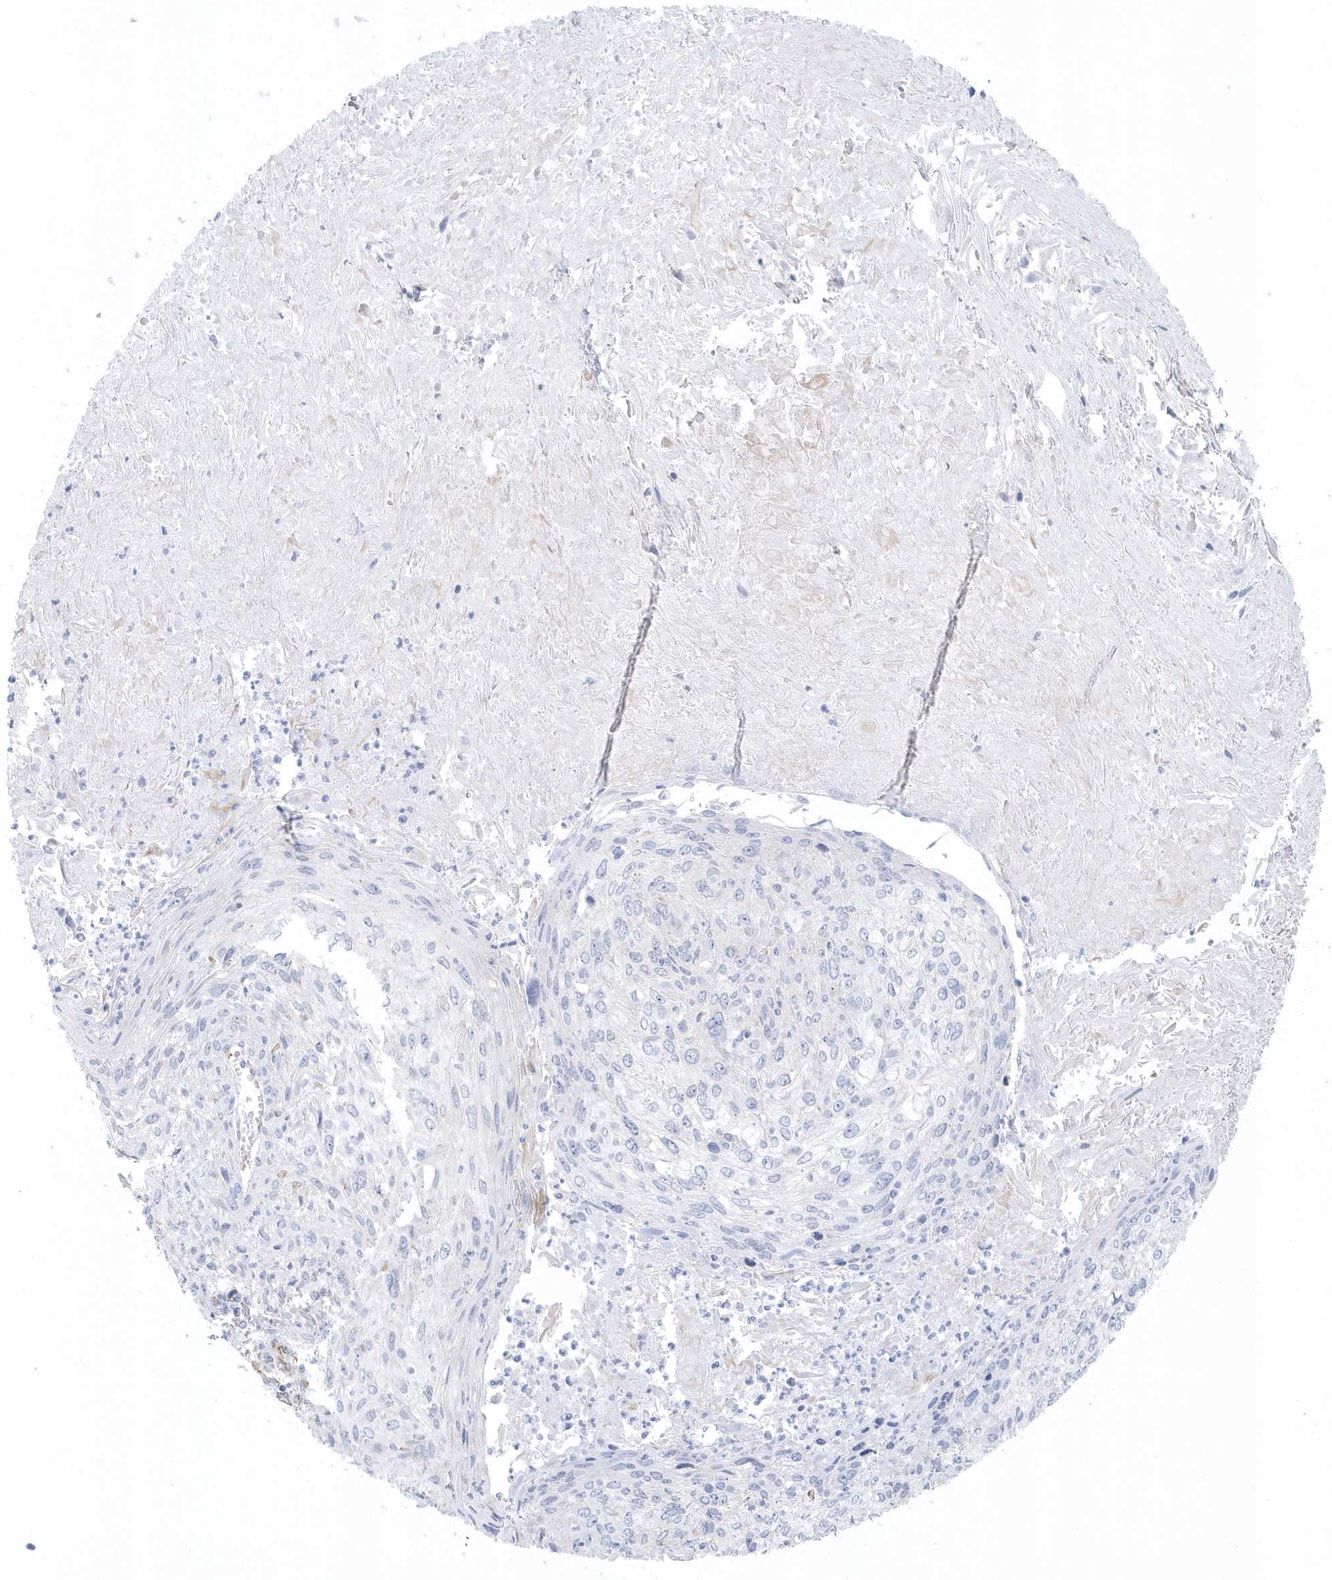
{"staining": {"intensity": "negative", "quantity": "none", "location": "none"}, "tissue": "cervical cancer", "cell_type": "Tumor cells", "image_type": "cancer", "snomed": [{"axis": "morphology", "description": "Squamous cell carcinoma, NOS"}, {"axis": "topography", "description": "Cervix"}], "caption": "Squamous cell carcinoma (cervical) was stained to show a protein in brown. There is no significant positivity in tumor cells.", "gene": "GPR152", "patient": {"sex": "female", "age": 51}}